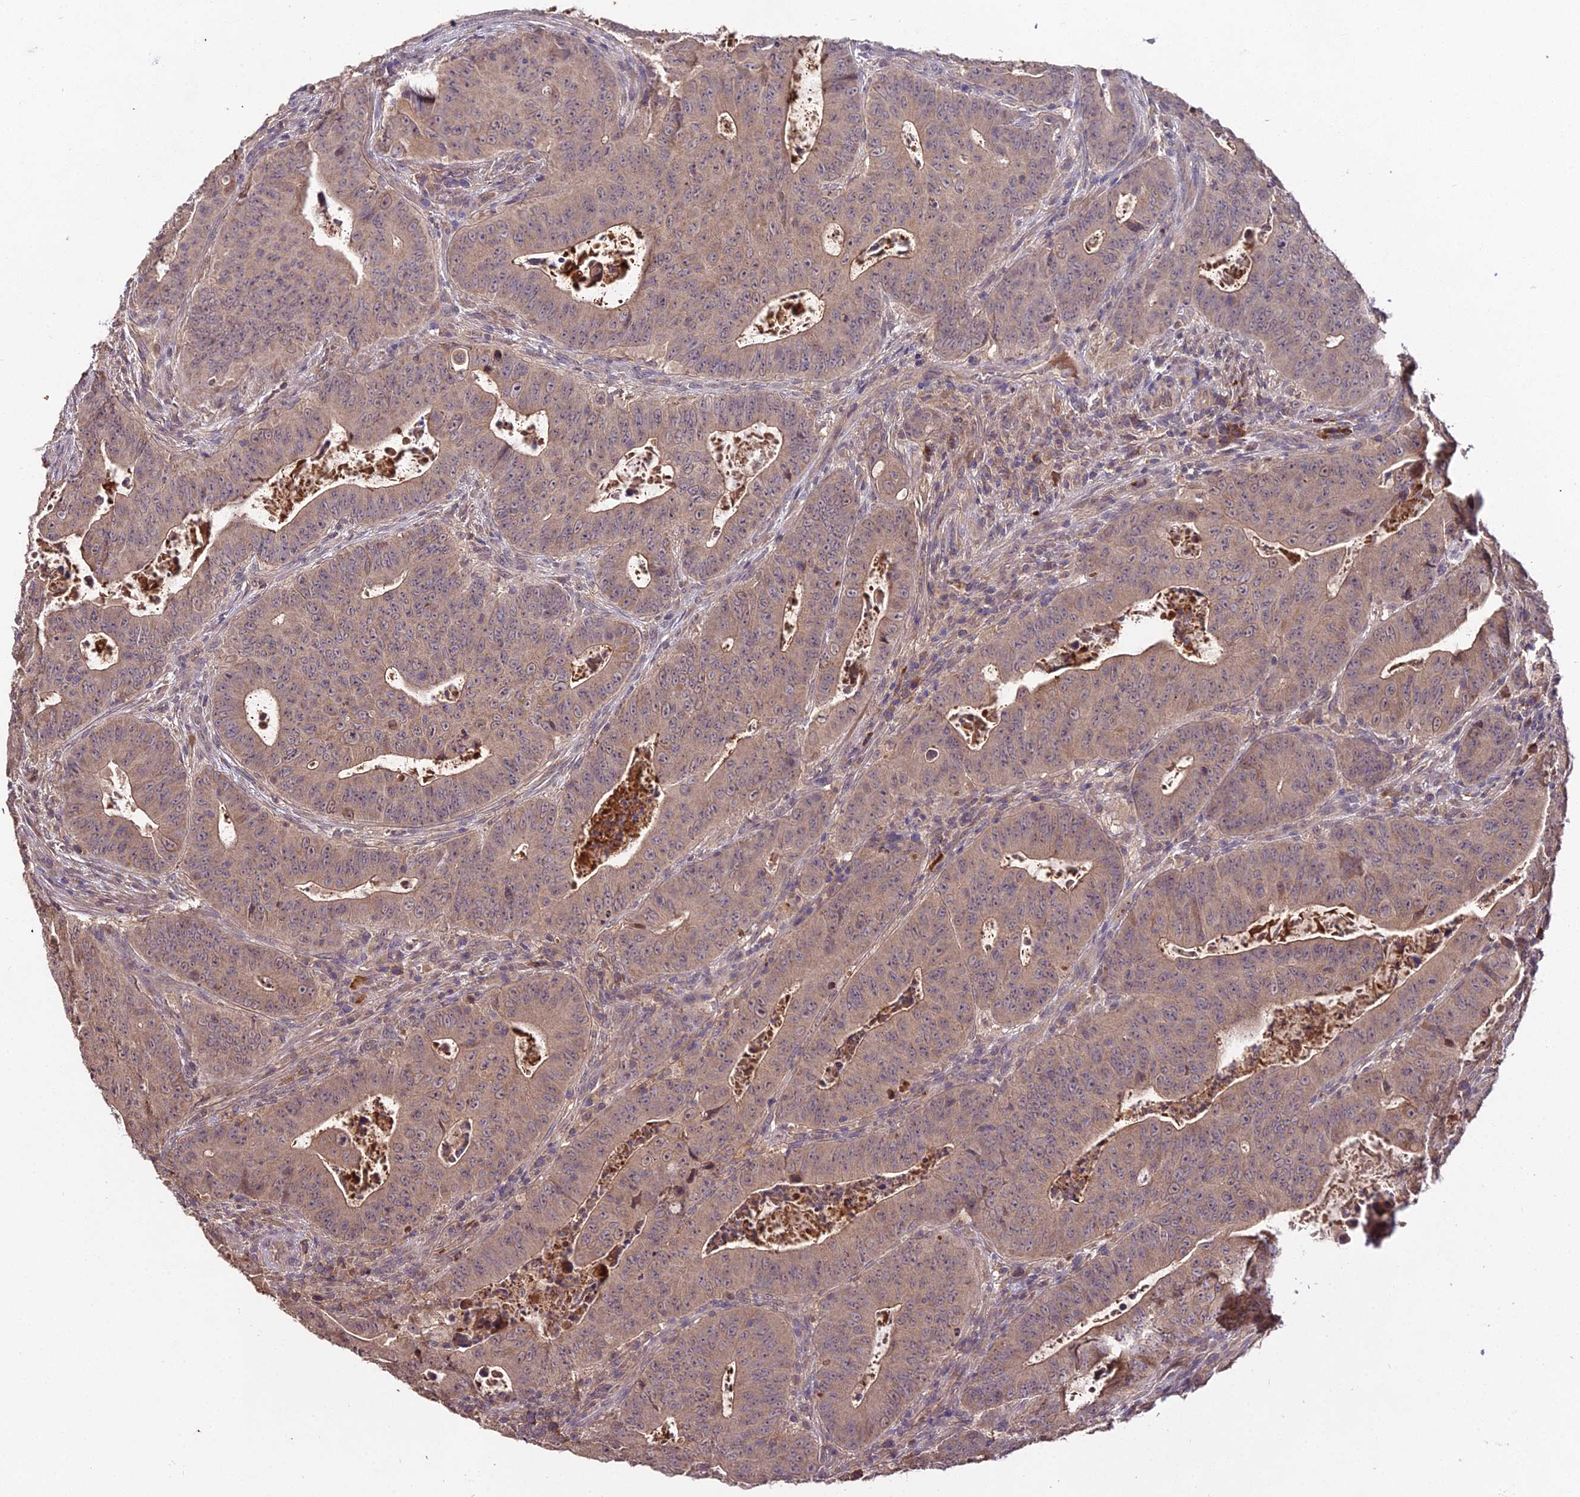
{"staining": {"intensity": "weak", "quantity": ">75%", "location": "cytoplasmic/membranous"}, "tissue": "colorectal cancer", "cell_type": "Tumor cells", "image_type": "cancer", "snomed": [{"axis": "morphology", "description": "Adenocarcinoma, NOS"}, {"axis": "topography", "description": "Rectum"}], "caption": "IHC photomicrograph of neoplastic tissue: human colorectal adenocarcinoma stained using immunohistochemistry exhibits low levels of weak protein expression localized specifically in the cytoplasmic/membranous of tumor cells, appearing as a cytoplasmic/membranous brown color.", "gene": "KCTD16", "patient": {"sex": "female", "age": 75}}